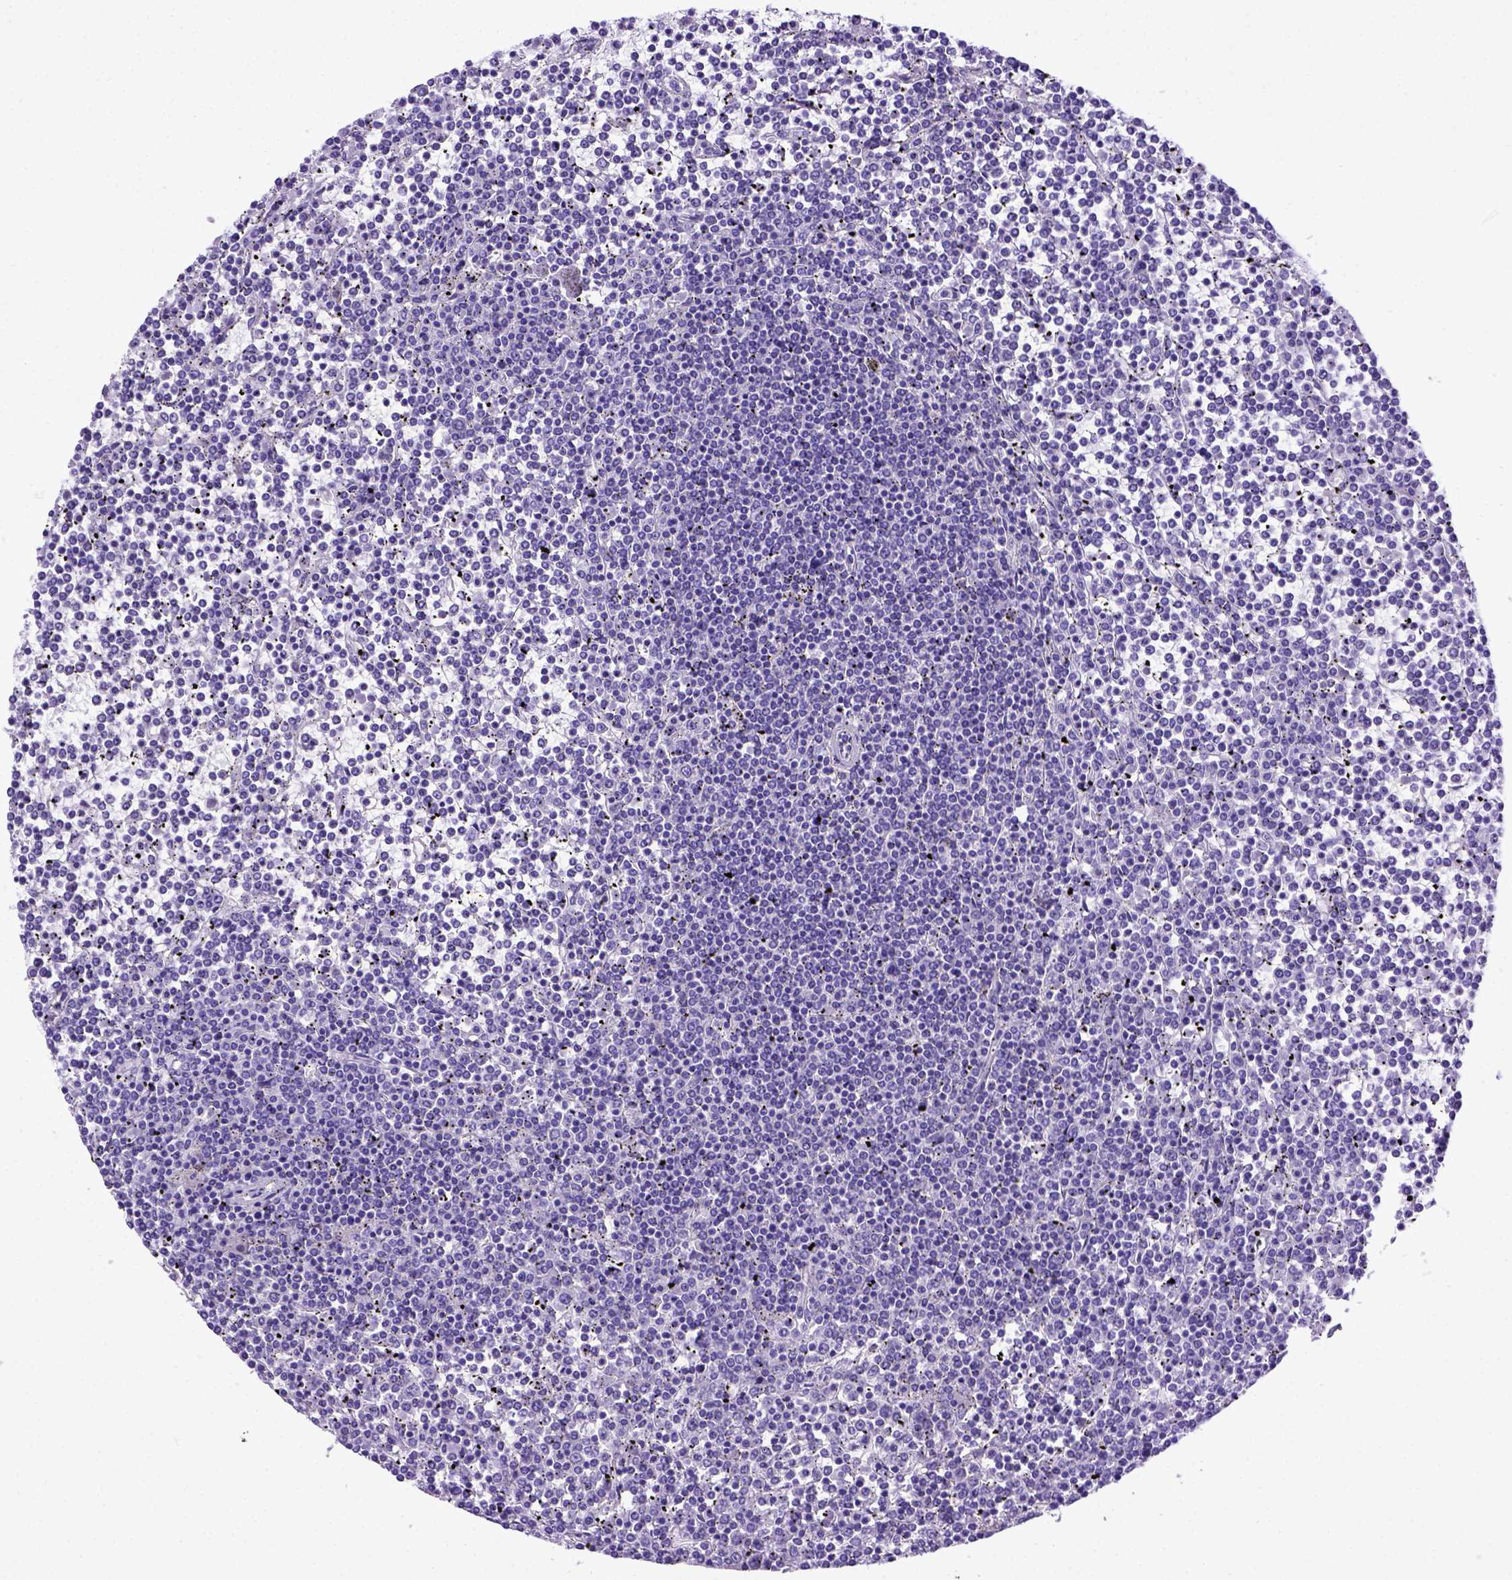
{"staining": {"intensity": "negative", "quantity": "none", "location": "none"}, "tissue": "lymphoma", "cell_type": "Tumor cells", "image_type": "cancer", "snomed": [{"axis": "morphology", "description": "Malignant lymphoma, non-Hodgkin's type, Low grade"}, {"axis": "topography", "description": "Spleen"}], "caption": "Protein analysis of malignant lymphoma, non-Hodgkin's type (low-grade) displays no significant staining in tumor cells.", "gene": "MEOX2", "patient": {"sex": "female", "age": 19}}